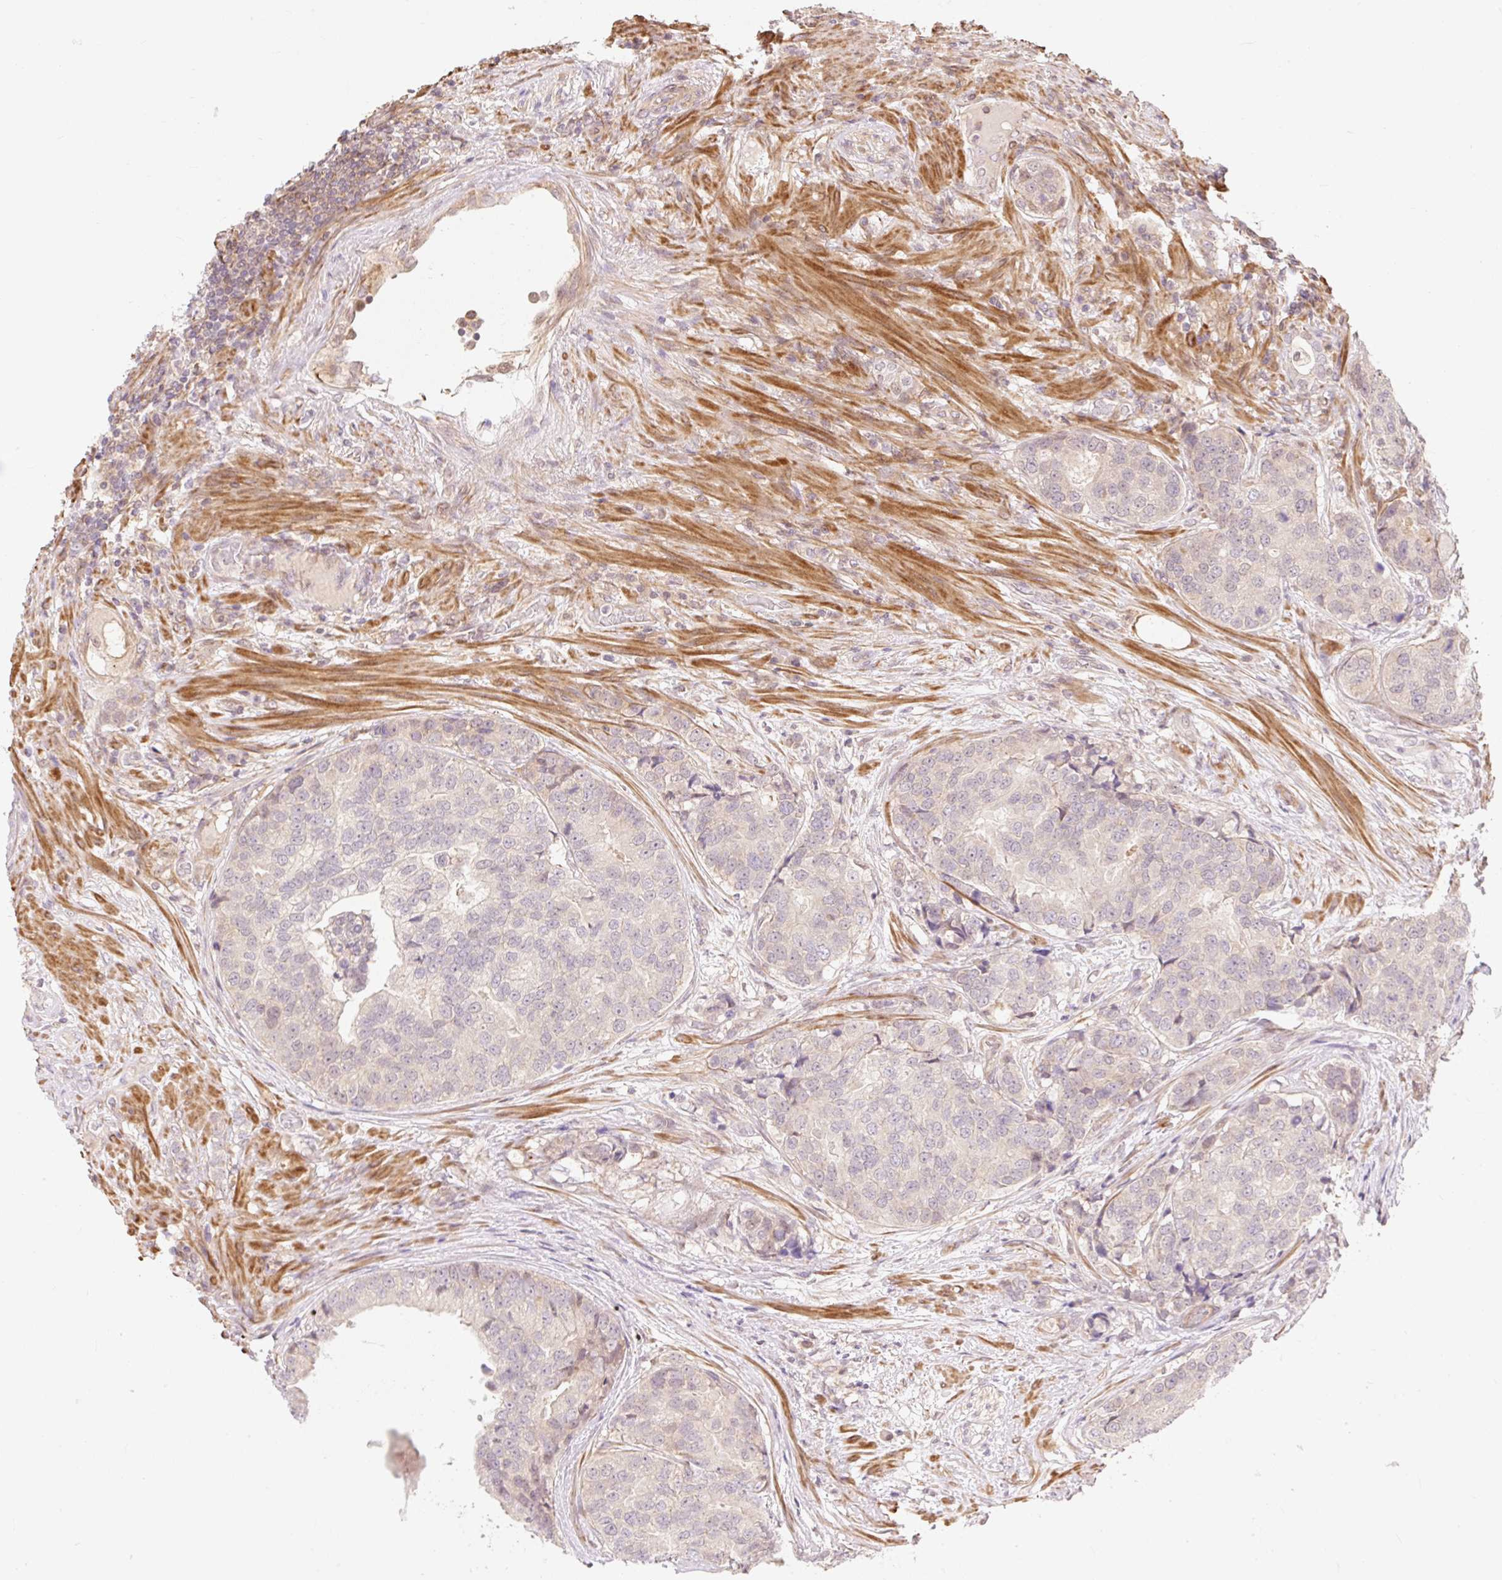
{"staining": {"intensity": "weak", "quantity": ">75%", "location": "cytoplasmic/membranous"}, "tissue": "prostate cancer", "cell_type": "Tumor cells", "image_type": "cancer", "snomed": [{"axis": "morphology", "description": "Adenocarcinoma, High grade"}, {"axis": "topography", "description": "Prostate"}], "caption": "Weak cytoplasmic/membranous positivity is identified in approximately >75% of tumor cells in prostate cancer. (DAB IHC, brown staining for protein, blue staining for nuclei).", "gene": "EMC10", "patient": {"sex": "male", "age": 68}}